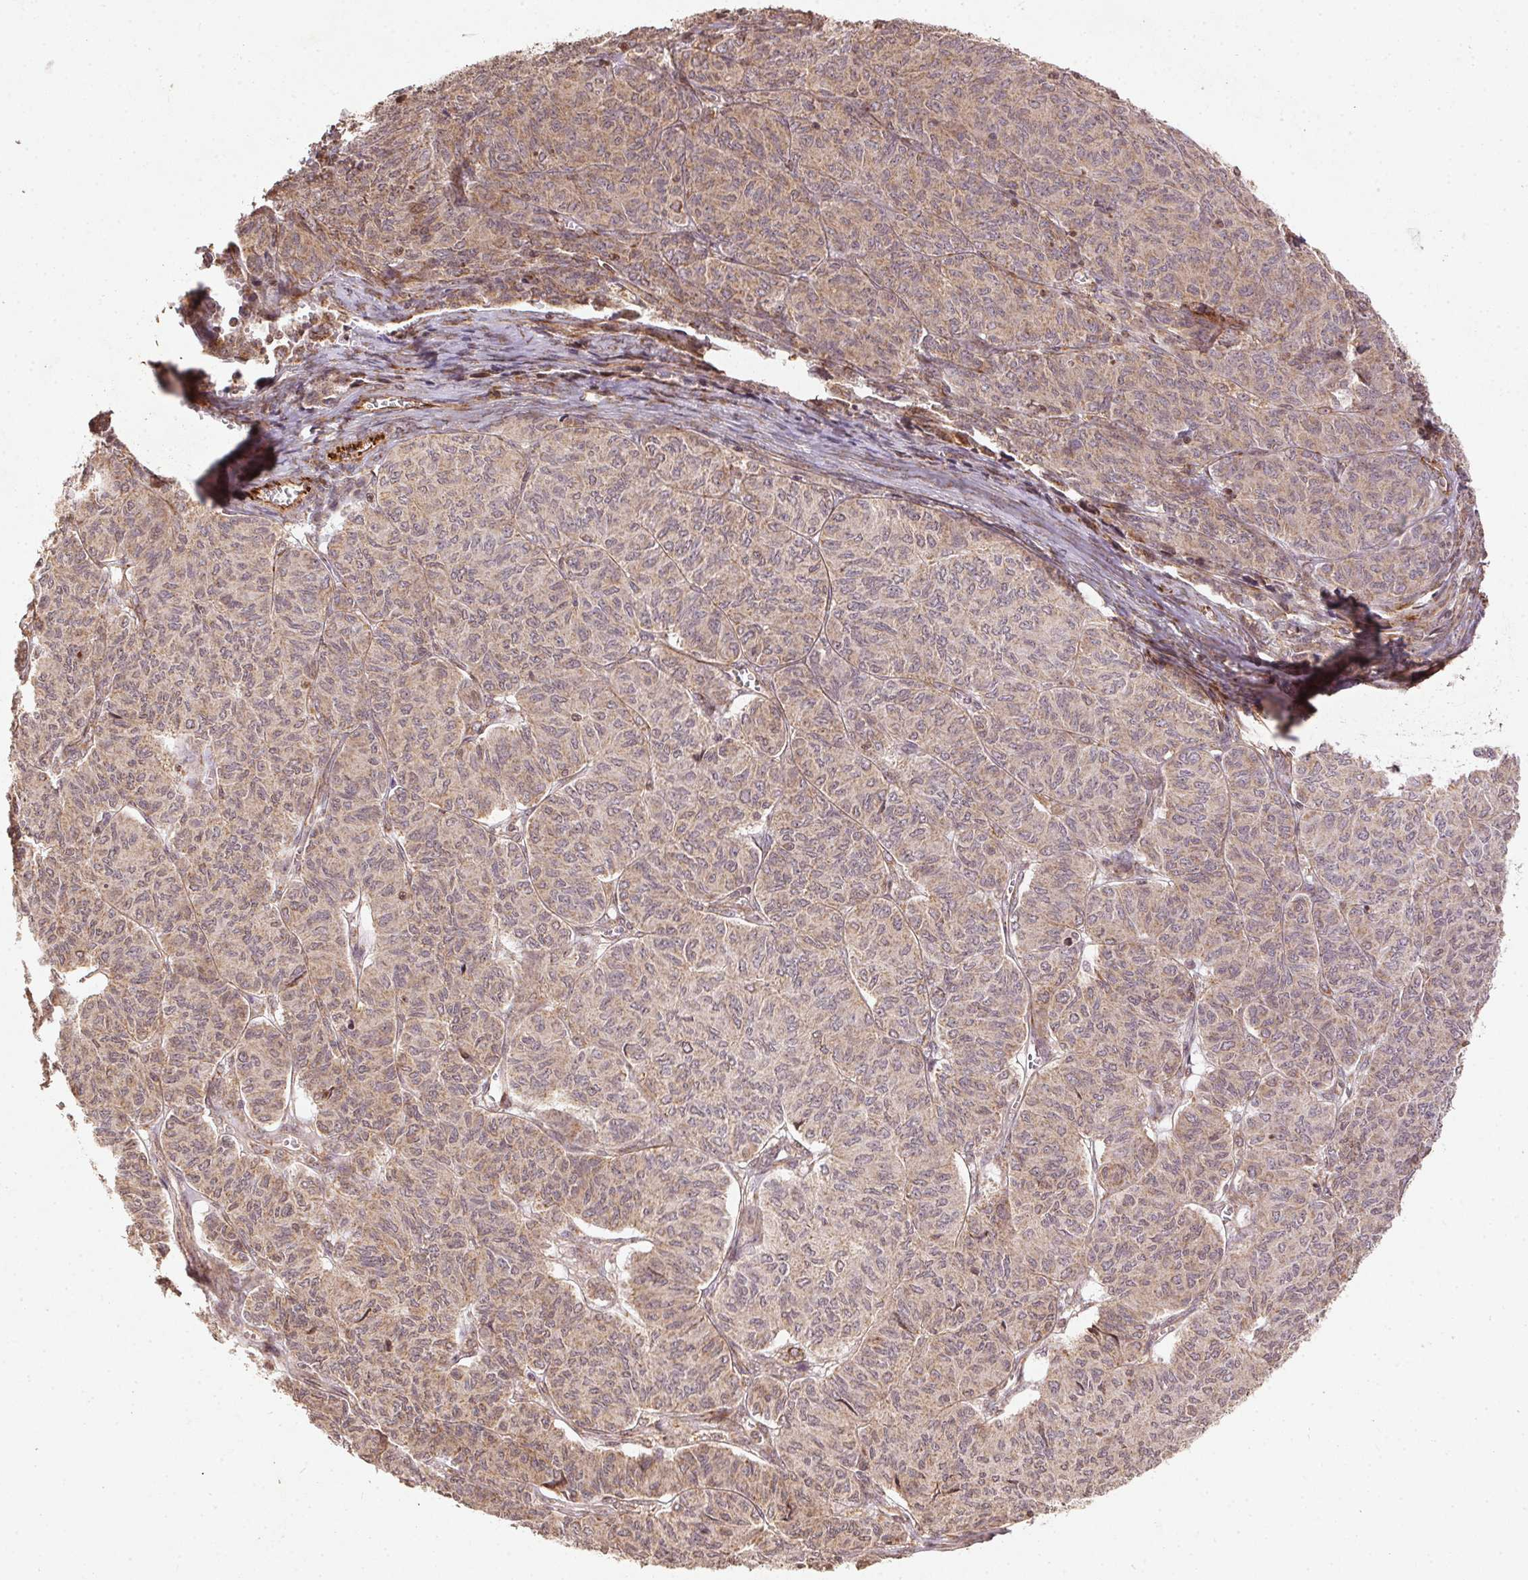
{"staining": {"intensity": "weak", "quantity": ">75%", "location": "cytoplasmic/membranous"}, "tissue": "ovarian cancer", "cell_type": "Tumor cells", "image_type": "cancer", "snomed": [{"axis": "morphology", "description": "Carcinoma, endometroid"}, {"axis": "topography", "description": "Ovary"}], "caption": "IHC of human ovarian cancer demonstrates low levels of weak cytoplasmic/membranous positivity in approximately >75% of tumor cells.", "gene": "SPRED2", "patient": {"sex": "female", "age": 80}}